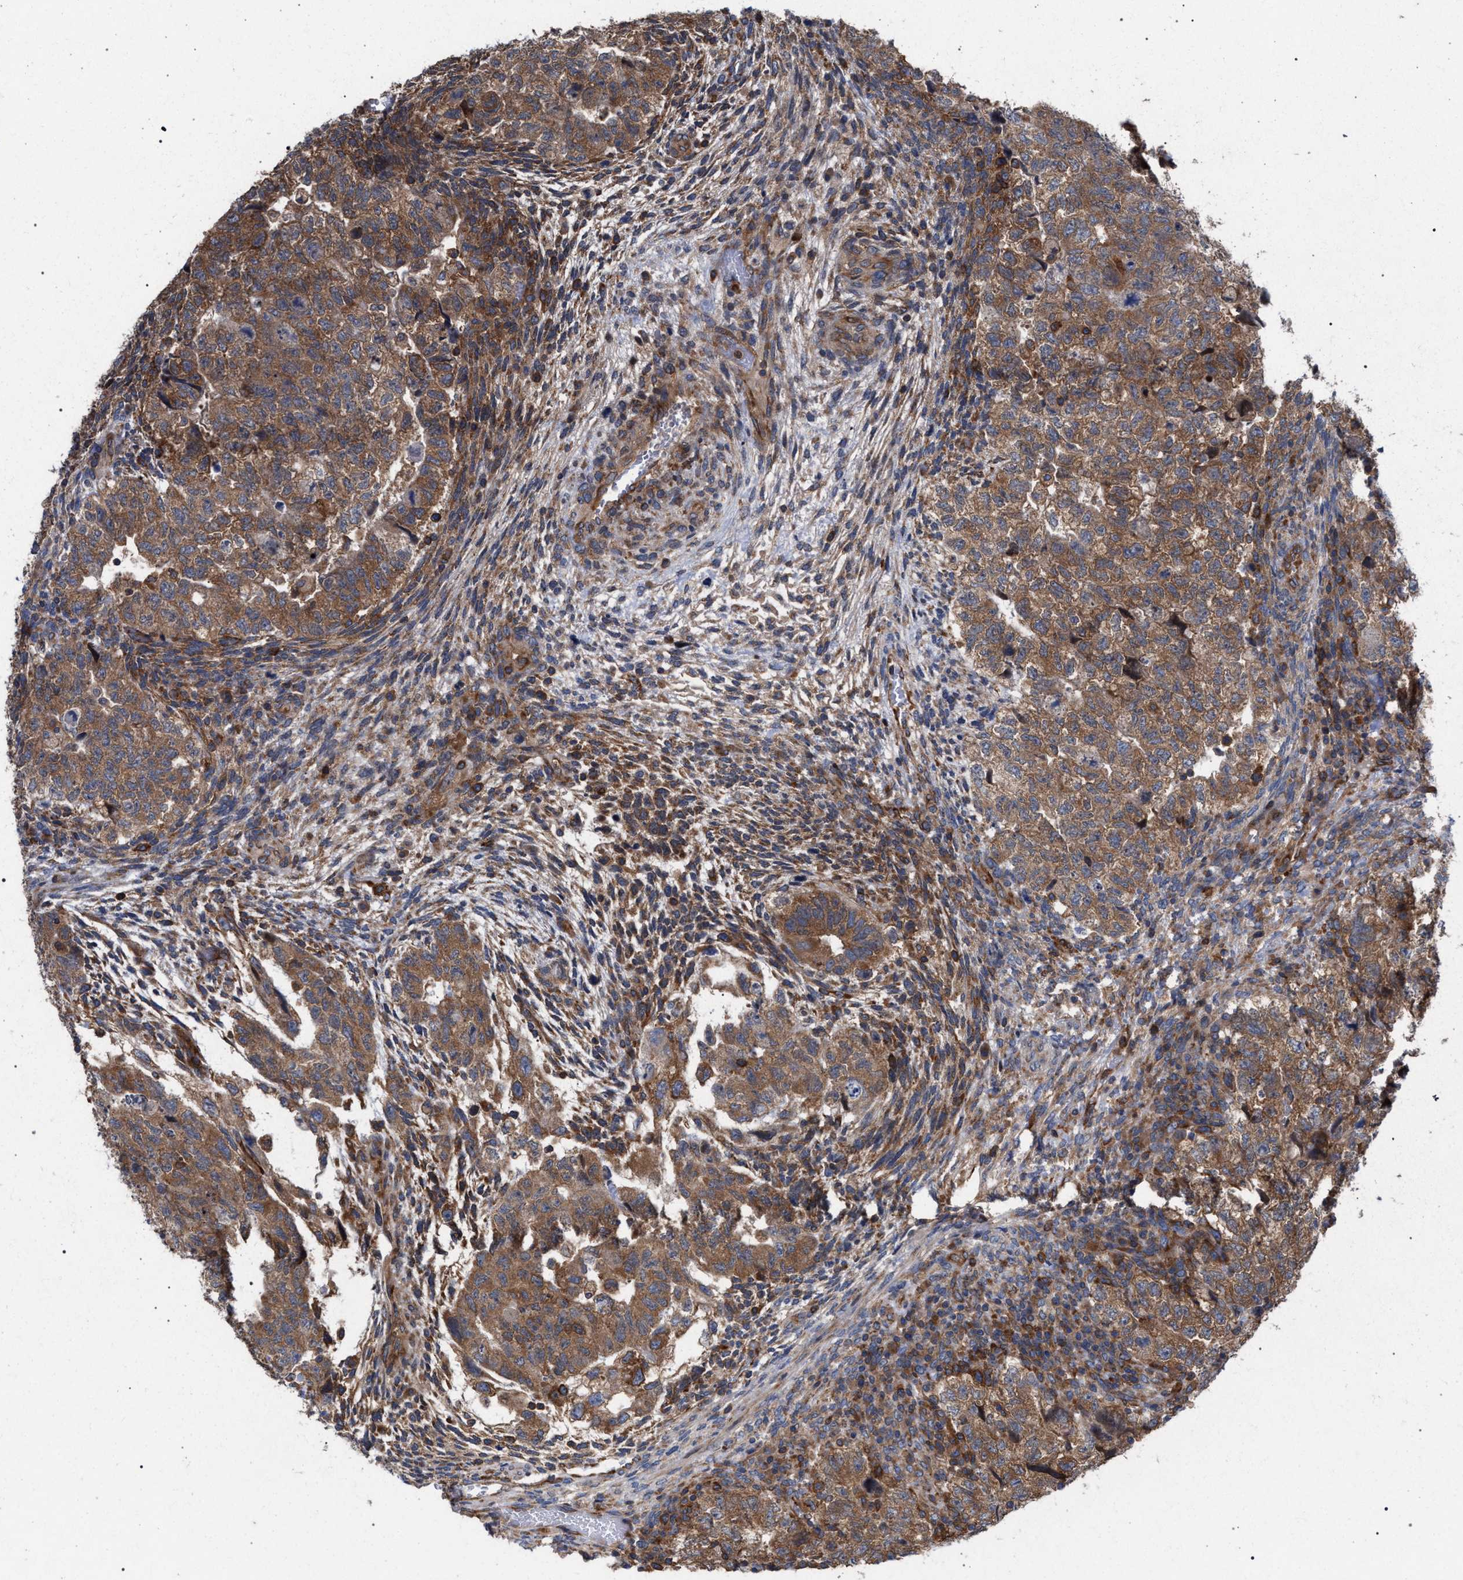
{"staining": {"intensity": "moderate", "quantity": ">75%", "location": "cytoplasmic/membranous"}, "tissue": "testis cancer", "cell_type": "Tumor cells", "image_type": "cancer", "snomed": [{"axis": "morphology", "description": "Carcinoma, Embryonal, NOS"}, {"axis": "topography", "description": "Testis"}], "caption": "There is medium levels of moderate cytoplasmic/membranous positivity in tumor cells of testis cancer (embryonal carcinoma), as demonstrated by immunohistochemical staining (brown color).", "gene": "CDR2L", "patient": {"sex": "male", "age": 36}}